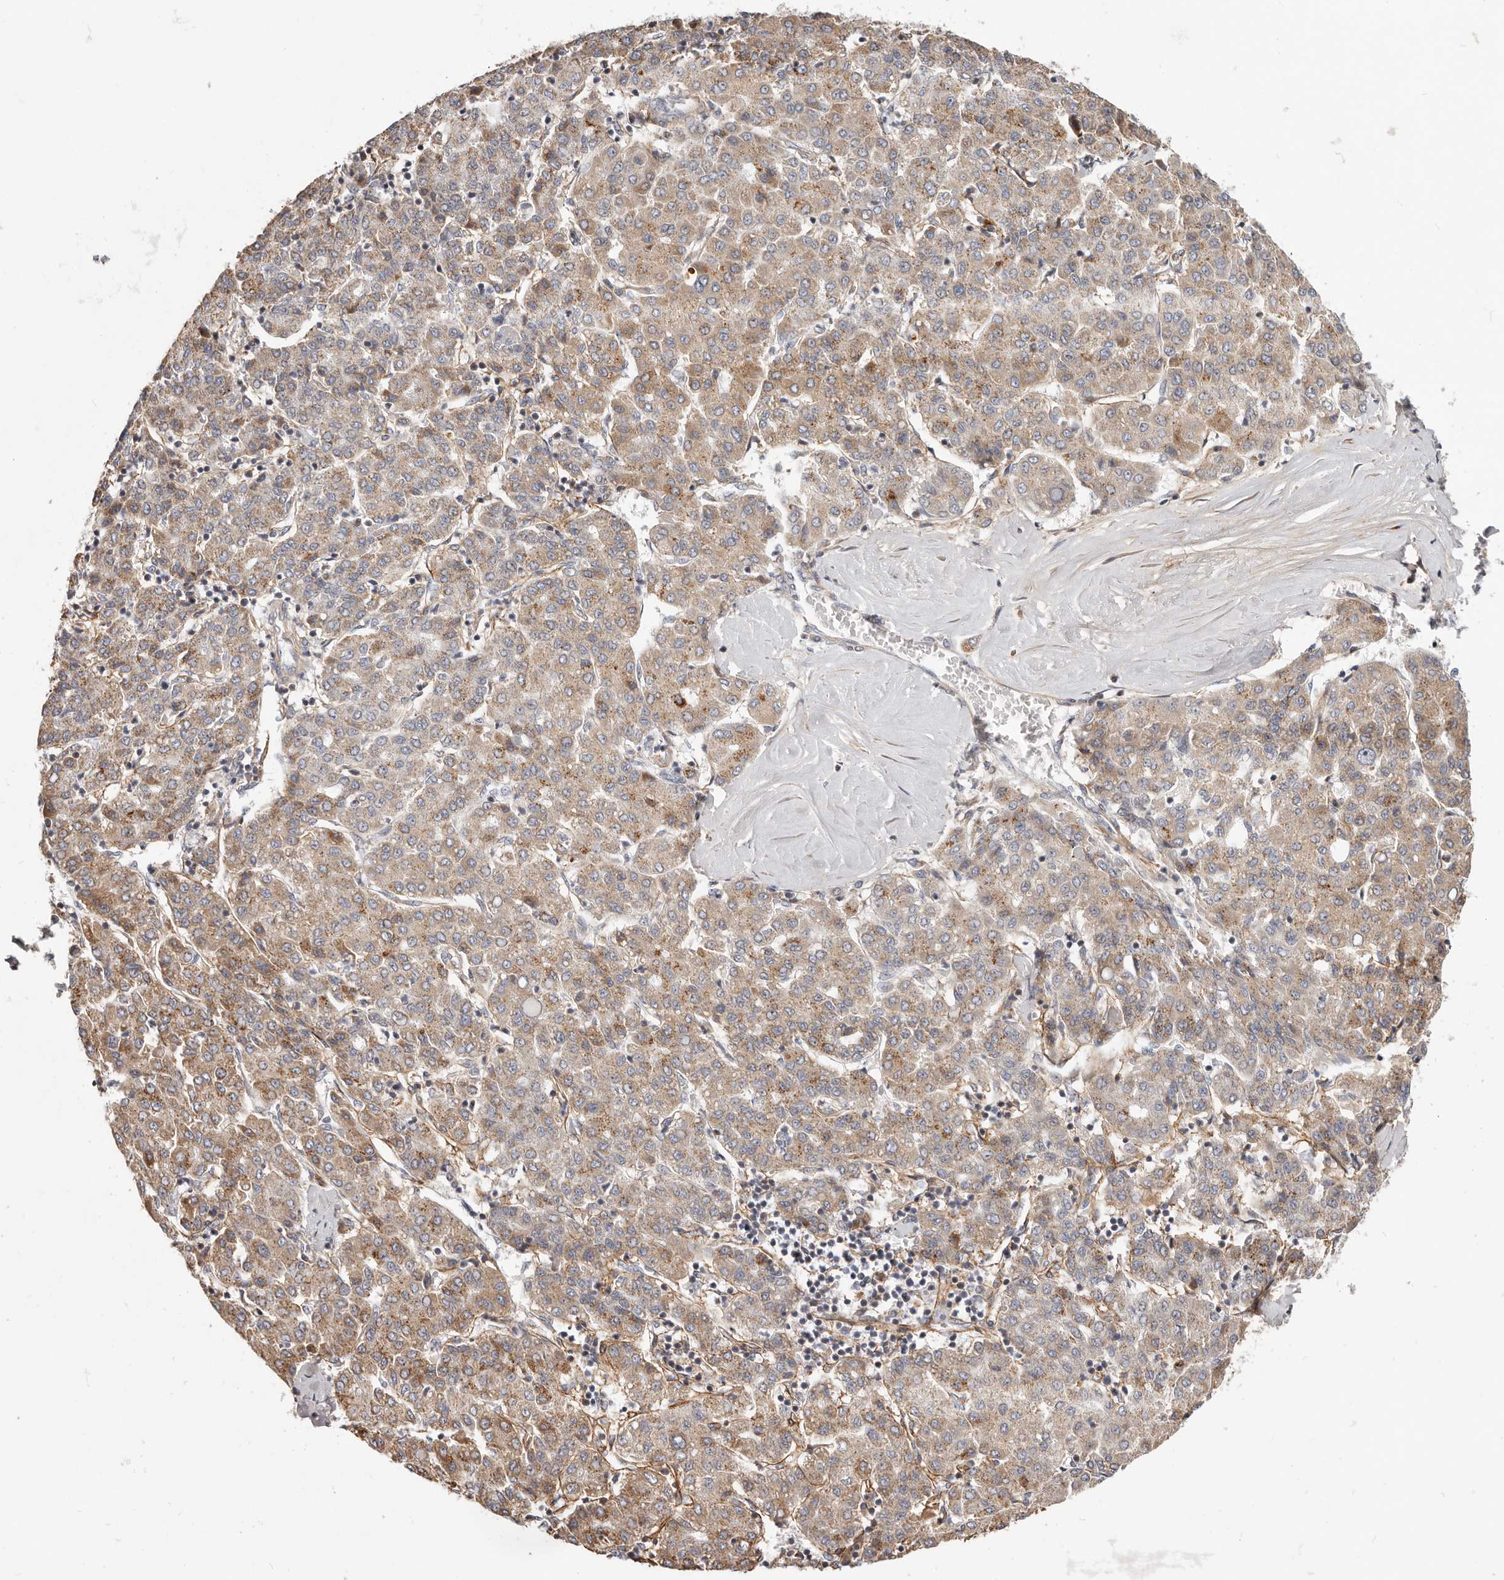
{"staining": {"intensity": "moderate", "quantity": ">75%", "location": "cytoplasmic/membranous"}, "tissue": "liver cancer", "cell_type": "Tumor cells", "image_type": "cancer", "snomed": [{"axis": "morphology", "description": "Carcinoma, Hepatocellular, NOS"}, {"axis": "topography", "description": "Liver"}], "caption": "Hepatocellular carcinoma (liver) was stained to show a protein in brown. There is medium levels of moderate cytoplasmic/membranous positivity in approximately >75% of tumor cells.", "gene": "MRPS10", "patient": {"sex": "male", "age": 65}}